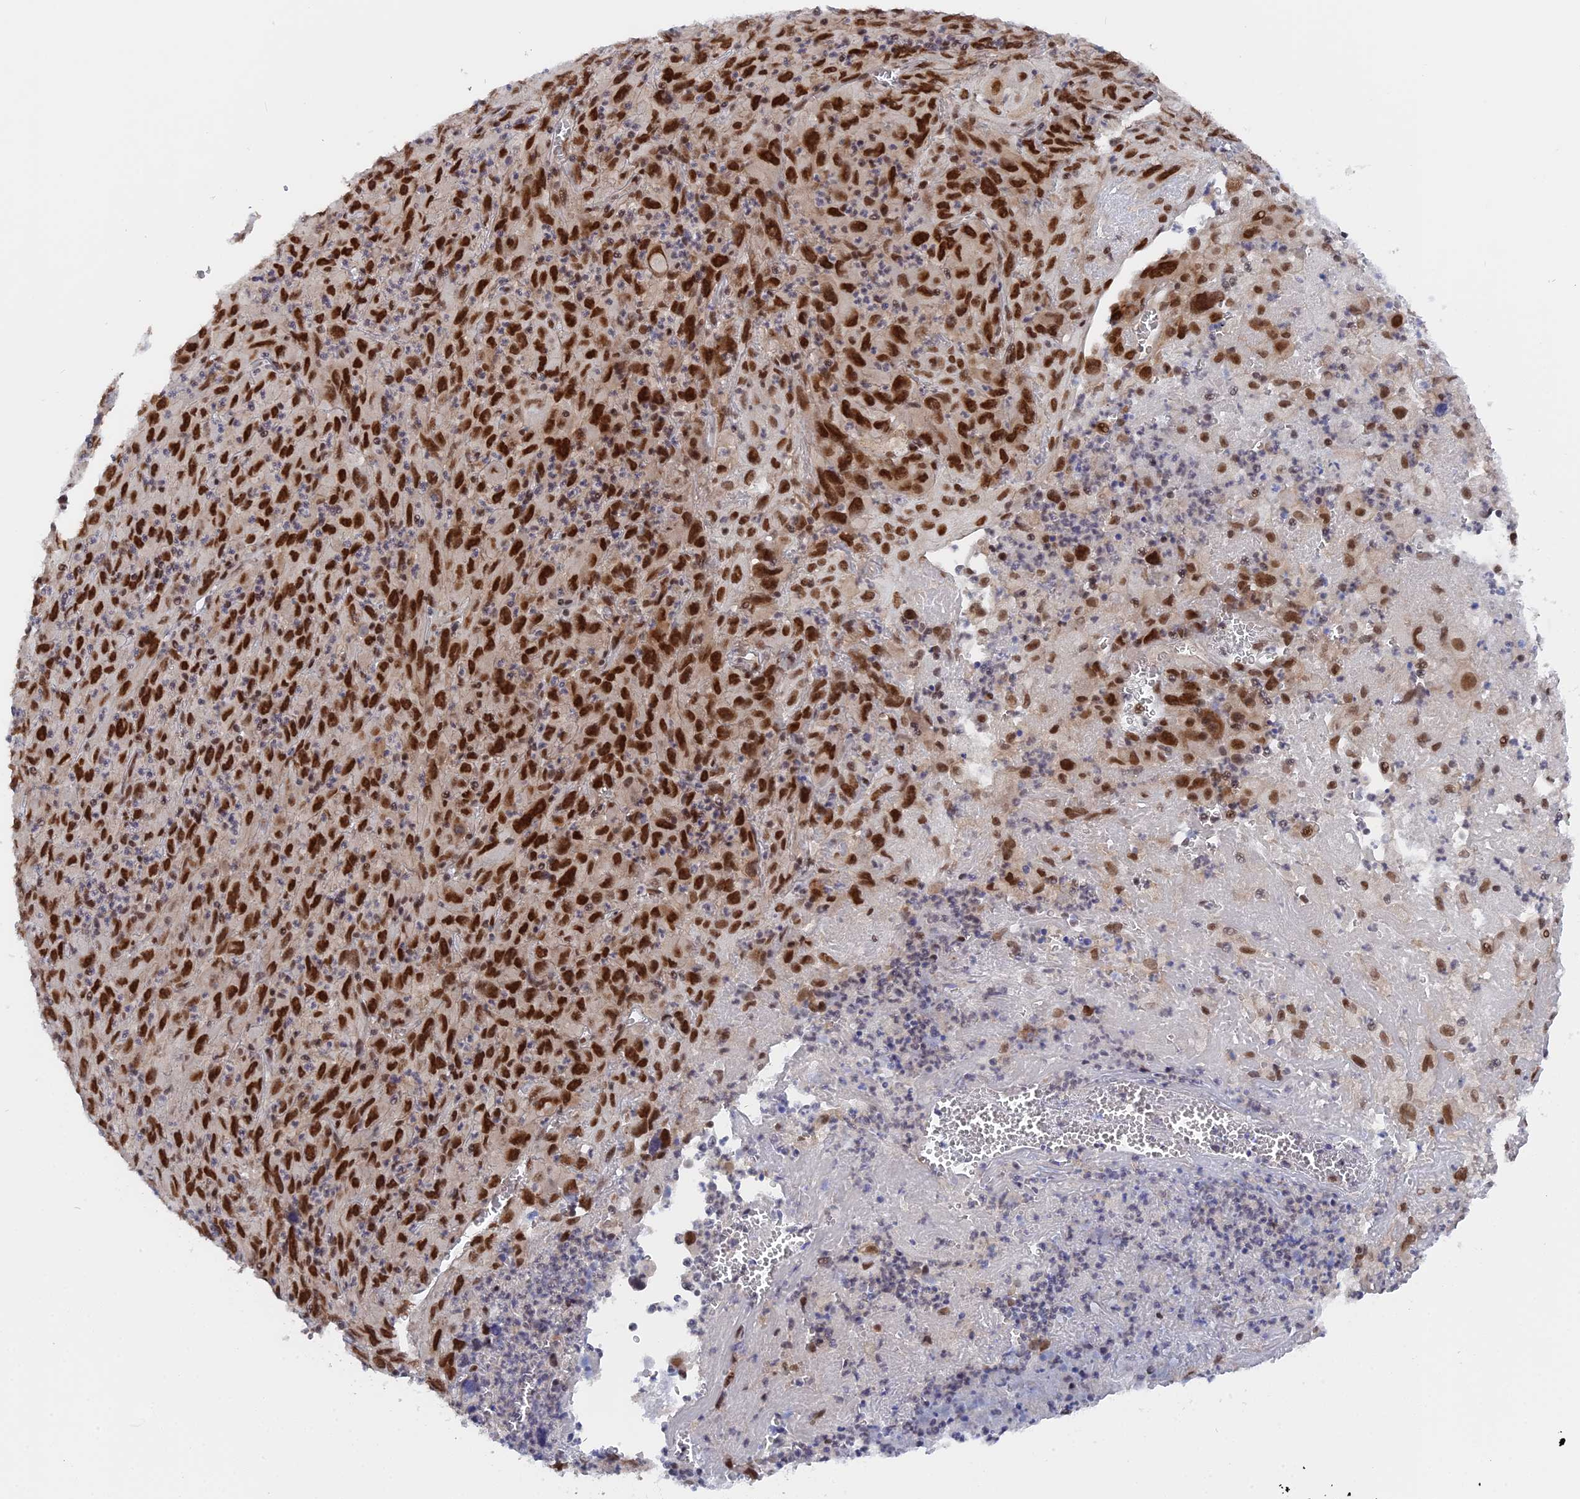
{"staining": {"intensity": "strong", "quantity": ">75%", "location": "nuclear"}, "tissue": "melanoma", "cell_type": "Tumor cells", "image_type": "cancer", "snomed": [{"axis": "morphology", "description": "Malignant melanoma, Metastatic site"}, {"axis": "topography", "description": "Skin"}], "caption": "An image showing strong nuclear positivity in about >75% of tumor cells in malignant melanoma (metastatic site), as visualized by brown immunohistochemical staining.", "gene": "CCDC85A", "patient": {"sex": "female", "age": 56}}